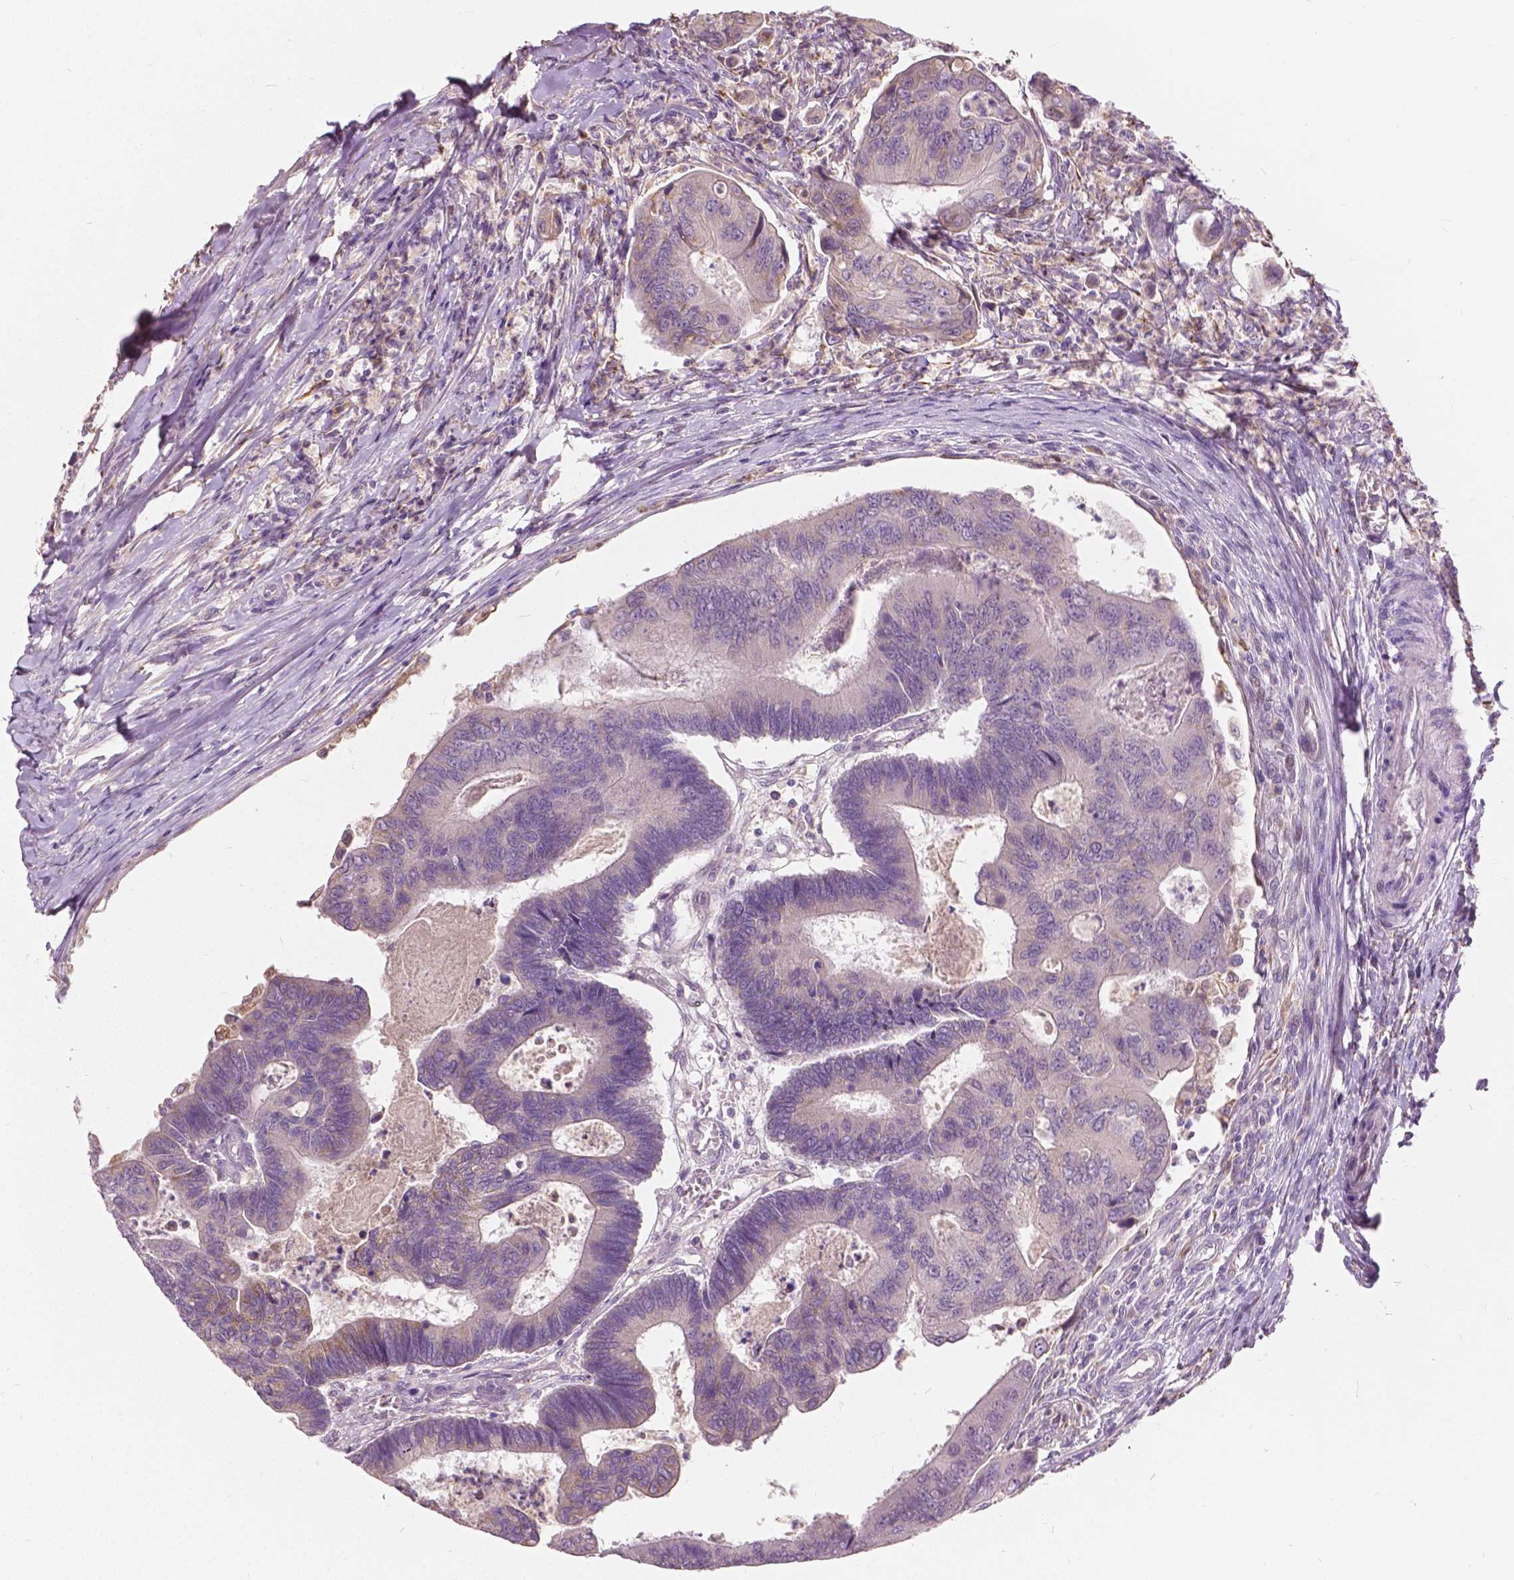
{"staining": {"intensity": "weak", "quantity": "<25%", "location": "cytoplasmic/membranous"}, "tissue": "colorectal cancer", "cell_type": "Tumor cells", "image_type": "cancer", "snomed": [{"axis": "morphology", "description": "Adenocarcinoma, NOS"}, {"axis": "topography", "description": "Colon"}], "caption": "A histopathology image of human adenocarcinoma (colorectal) is negative for staining in tumor cells.", "gene": "DLX6", "patient": {"sex": "female", "age": 67}}